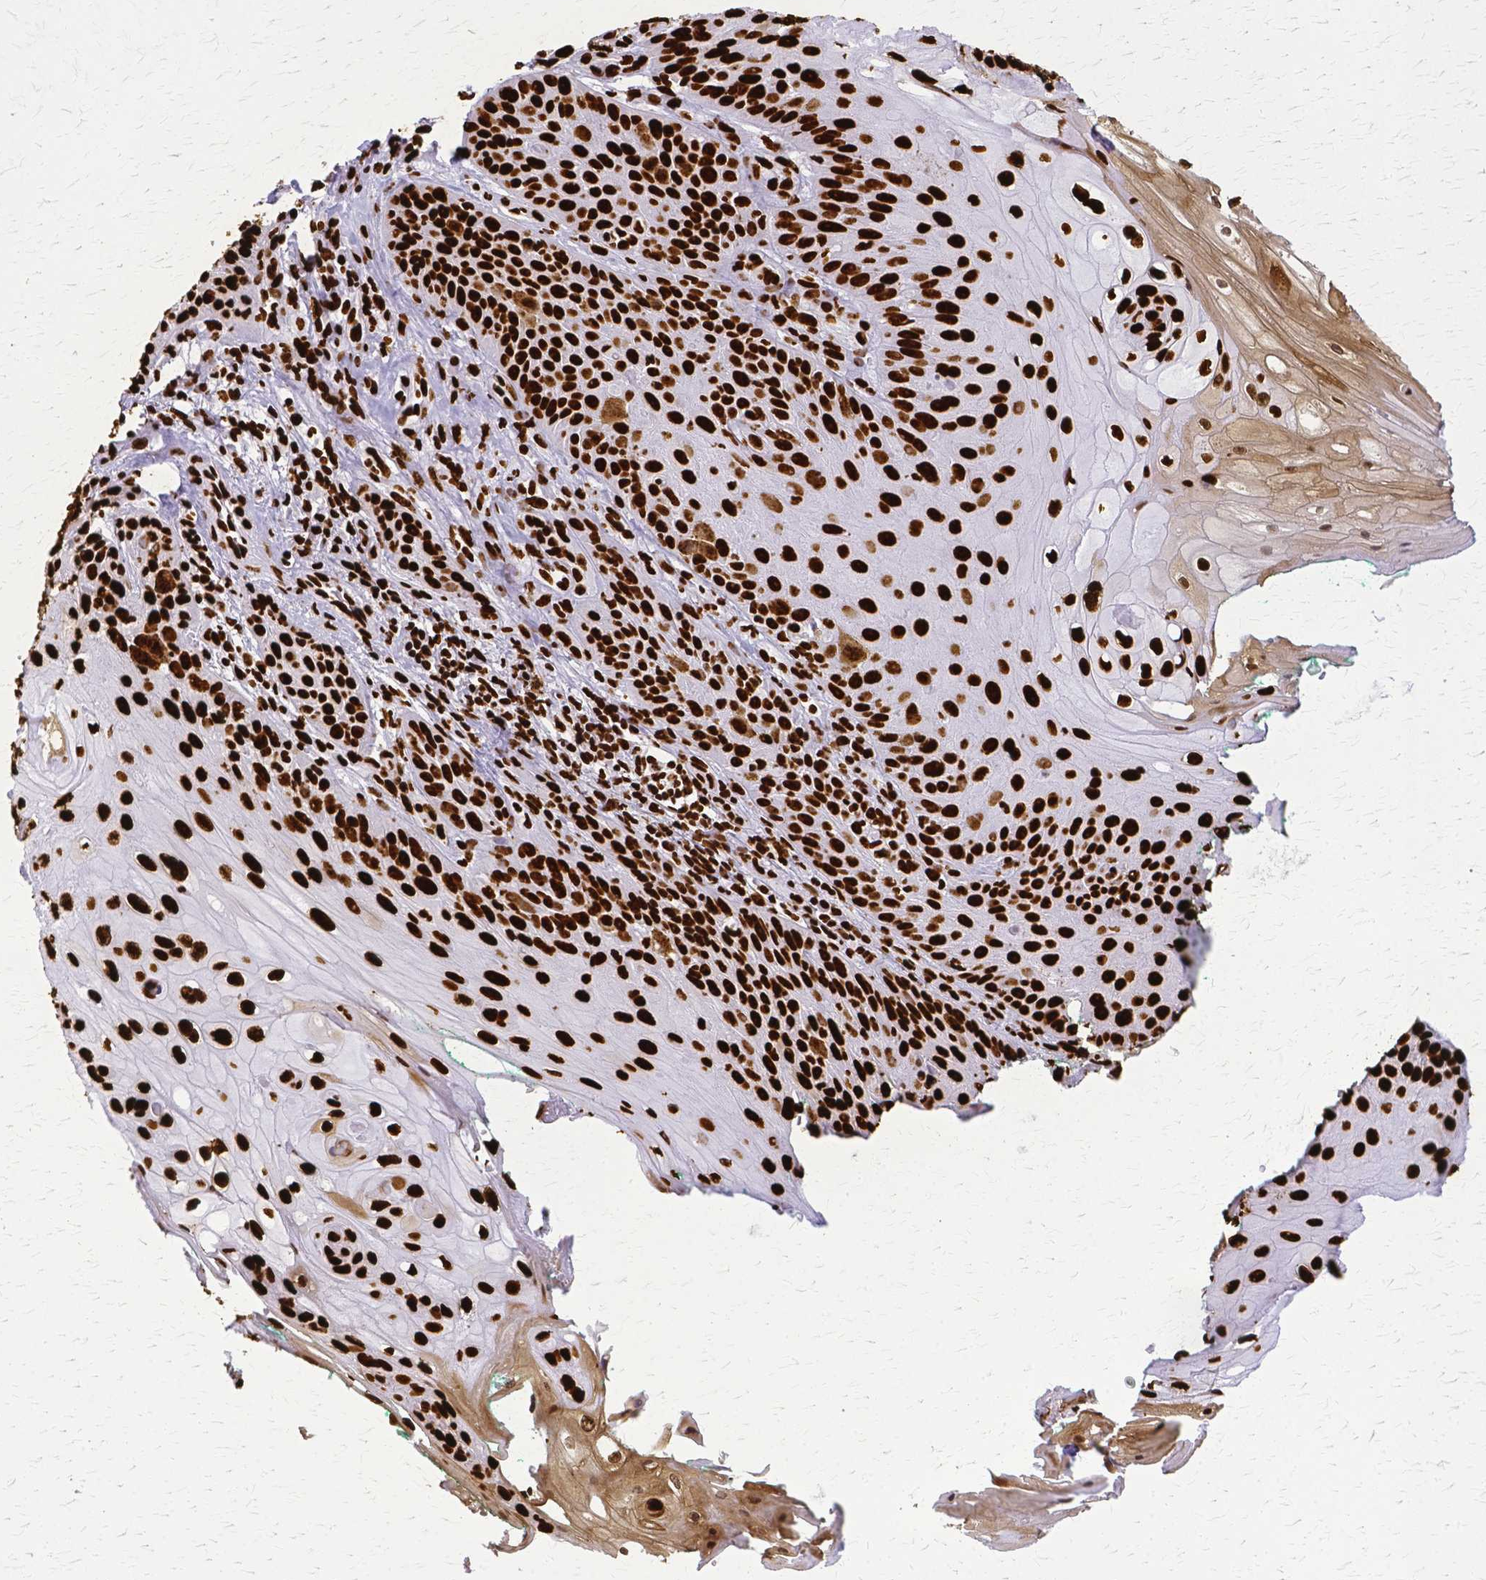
{"staining": {"intensity": "strong", "quantity": ">75%", "location": "nuclear"}, "tissue": "skin cancer", "cell_type": "Tumor cells", "image_type": "cancer", "snomed": [{"axis": "morphology", "description": "Squamous cell carcinoma, NOS"}, {"axis": "topography", "description": "Skin"}, {"axis": "topography", "description": "Vulva"}], "caption": "Human skin cancer stained with a protein marker exhibits strong staining in tumor cells.", "gene": "SFPQ", "patient": {"sex": "female", "age": 76}}